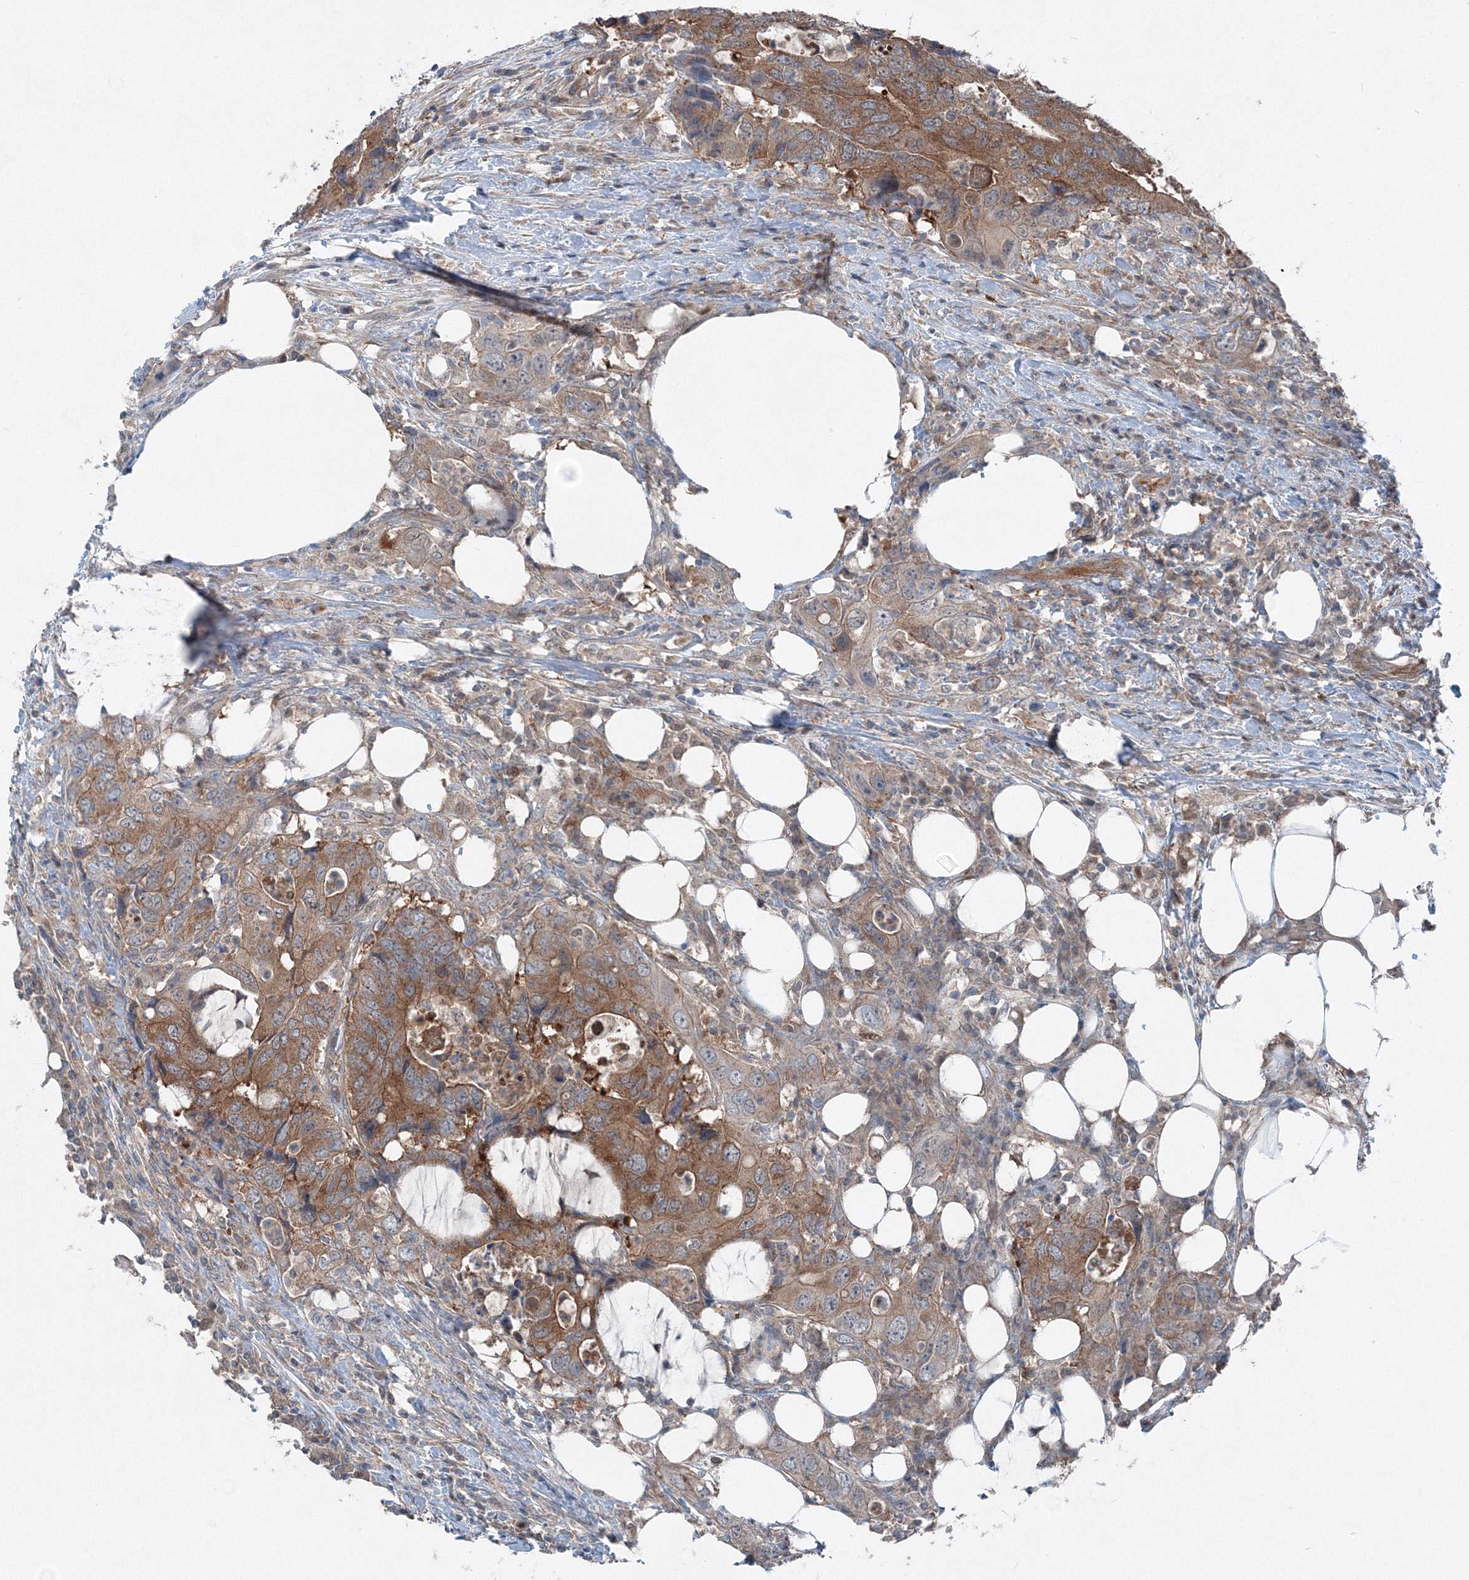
{"staining": {"intensity": "moderate", "quantity": ">75%", "location": "cytoplasmic/membranous"}, "tissue": "colorectal cancer", "cell_type": "Tumor cells", "image_type": "cancer", "snomed": [{"axis": "morphology", "description": "Adenocarcinoma, NOS"}, {"axis": "topography", "description": "Colon"}], "caption": "Human colorectal cancer stained for a protein (brown) exhibits moderate cytoplasmic/membranous positive staining in about >75% of tumor cells.", "gene": "TPRKB", "patient": {"sex": "male", "age": 71}}